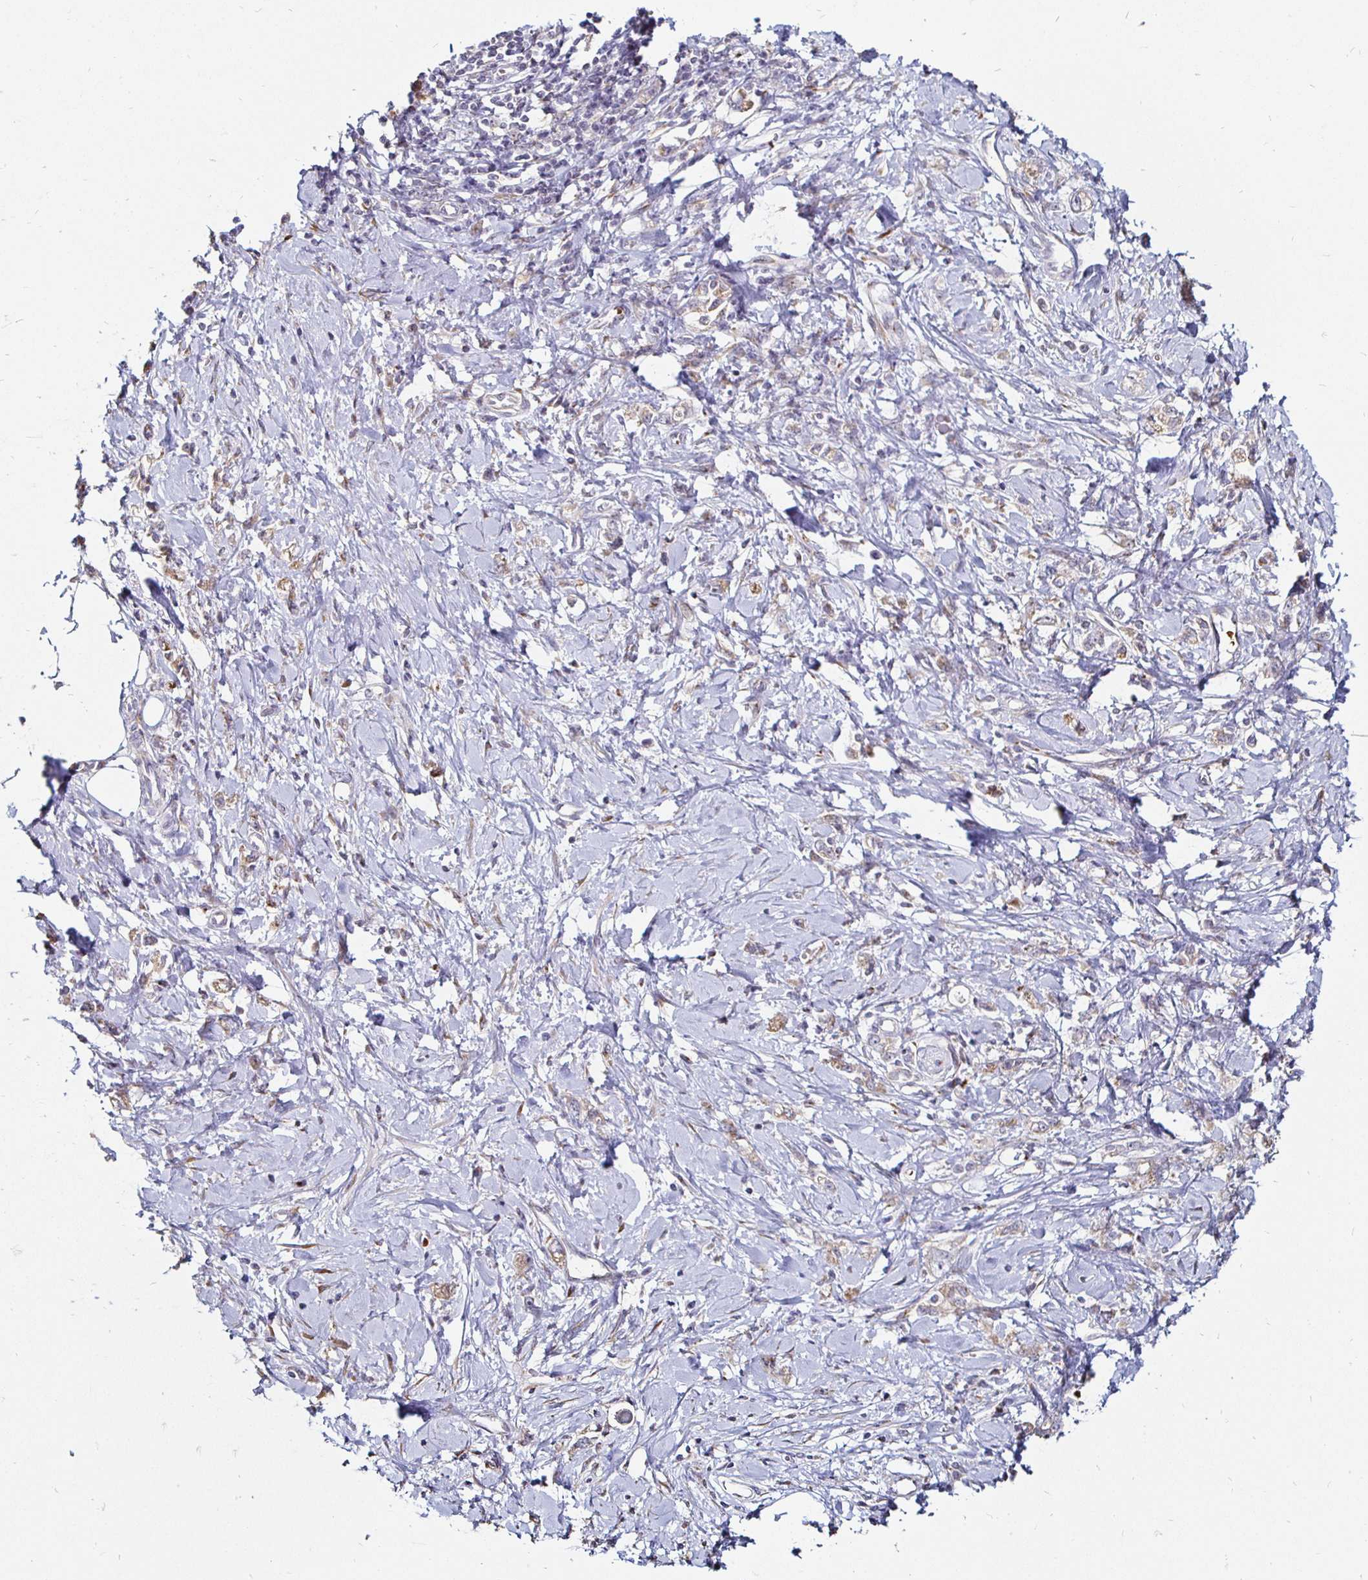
{"staining": {"intensity": "weak", "quantity": ">75%", "location": "cytoplasmic/membranous"}, "tissue": "stomach cancer", "cell_type": "Tumor cells", "image_type": "cancer", "snomed": [{"axis": "morphology", "description": "Adenocarcinoma, NOS"}, {"axis": "topography", "description": "Stomach"}], "caption": "Immunohistochemical staining of adenocarcinoma (stomach) shows weak cytoplasmic/membranous protein expression in approximately >75% of tumor cells.", "gene": "ATG3", "patient": {"sex": "female", "age": 76}}